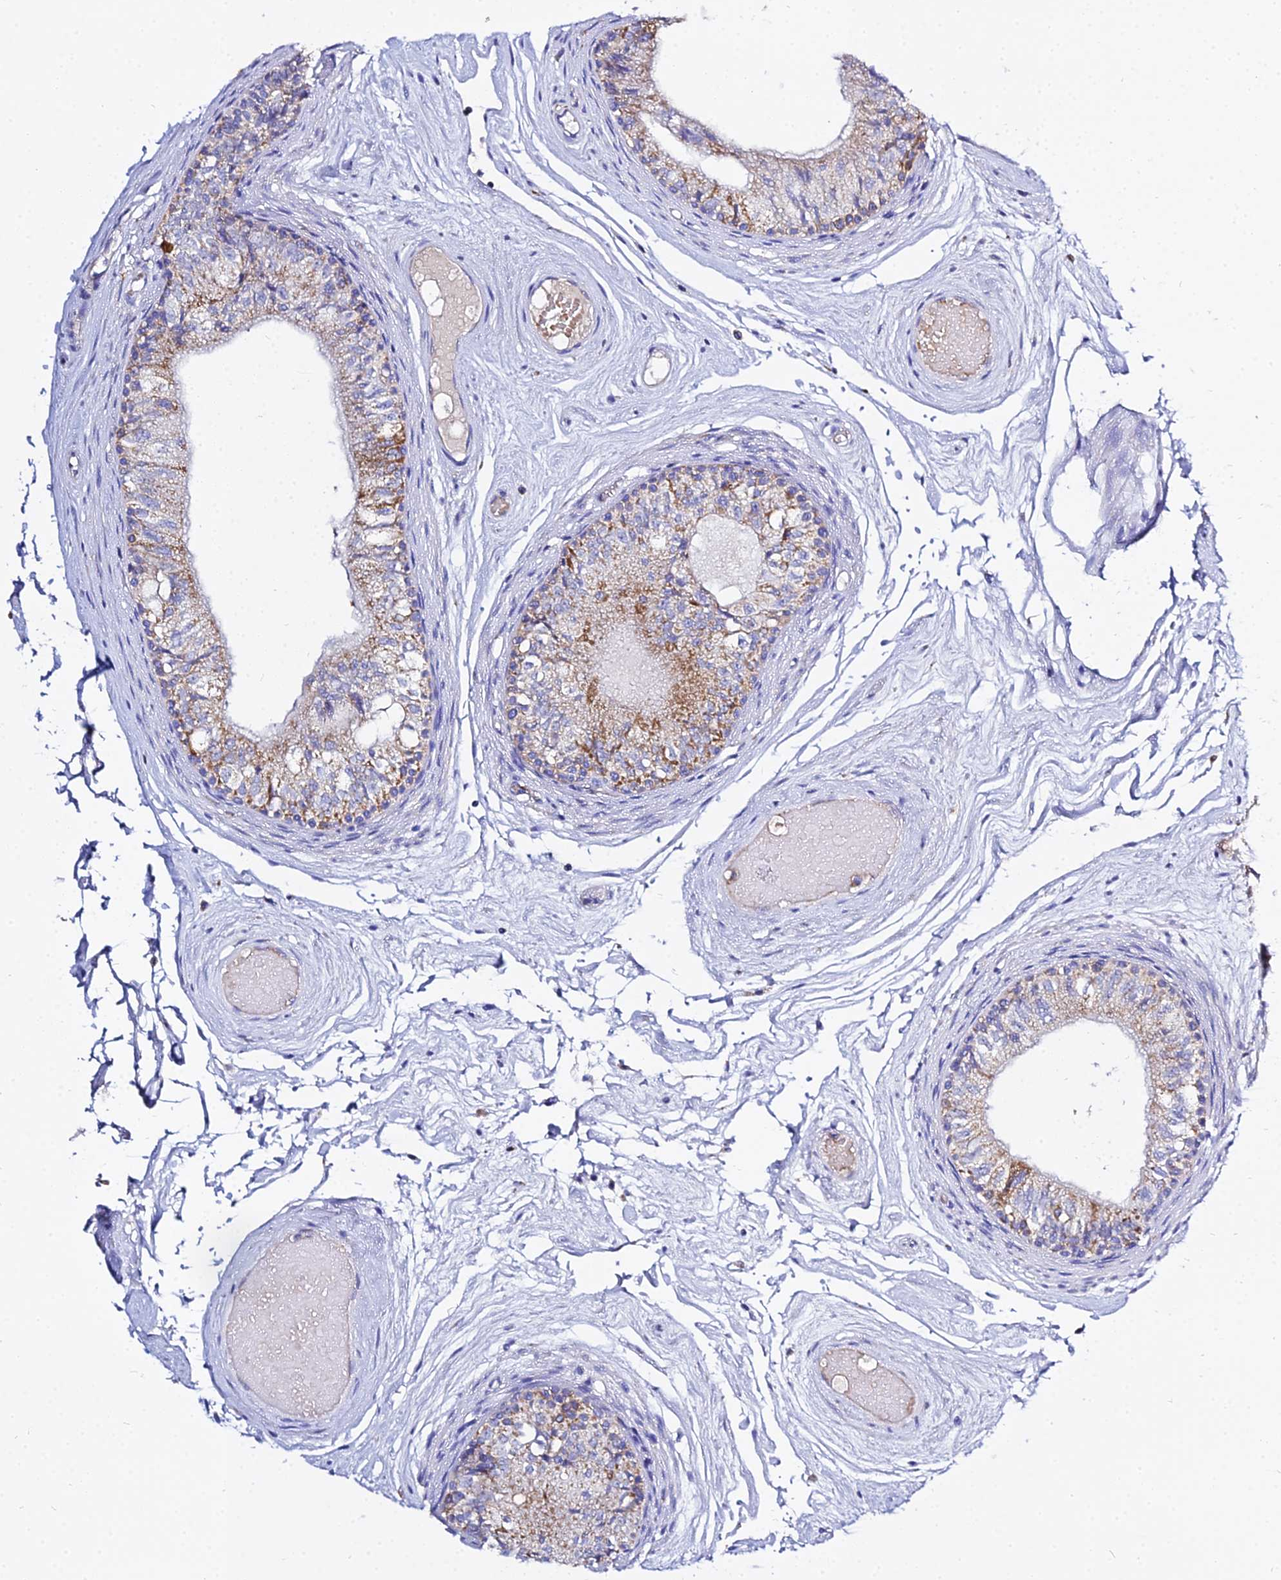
{"staining": {"intensity": "moderate", "quantity": "25%-75%", "location": "cytoplasmic/membranous"}, "tissue": "epididymis", "cell_type": "Glandular cells", "image_type": "normal", "snomed": [{"axis": "morphology", "description": "Normal tissue, NOS"}, {"axis": "topography", "description": "Epididymis"}], "caption": "Epididymis stained for a protein (brown) displays moderate cytoplasmic/membranous positive staining in approximately 25%-75% of glandular cells.", "gene": "TYW5", "patient": {"sex": "male", "age": 79}}